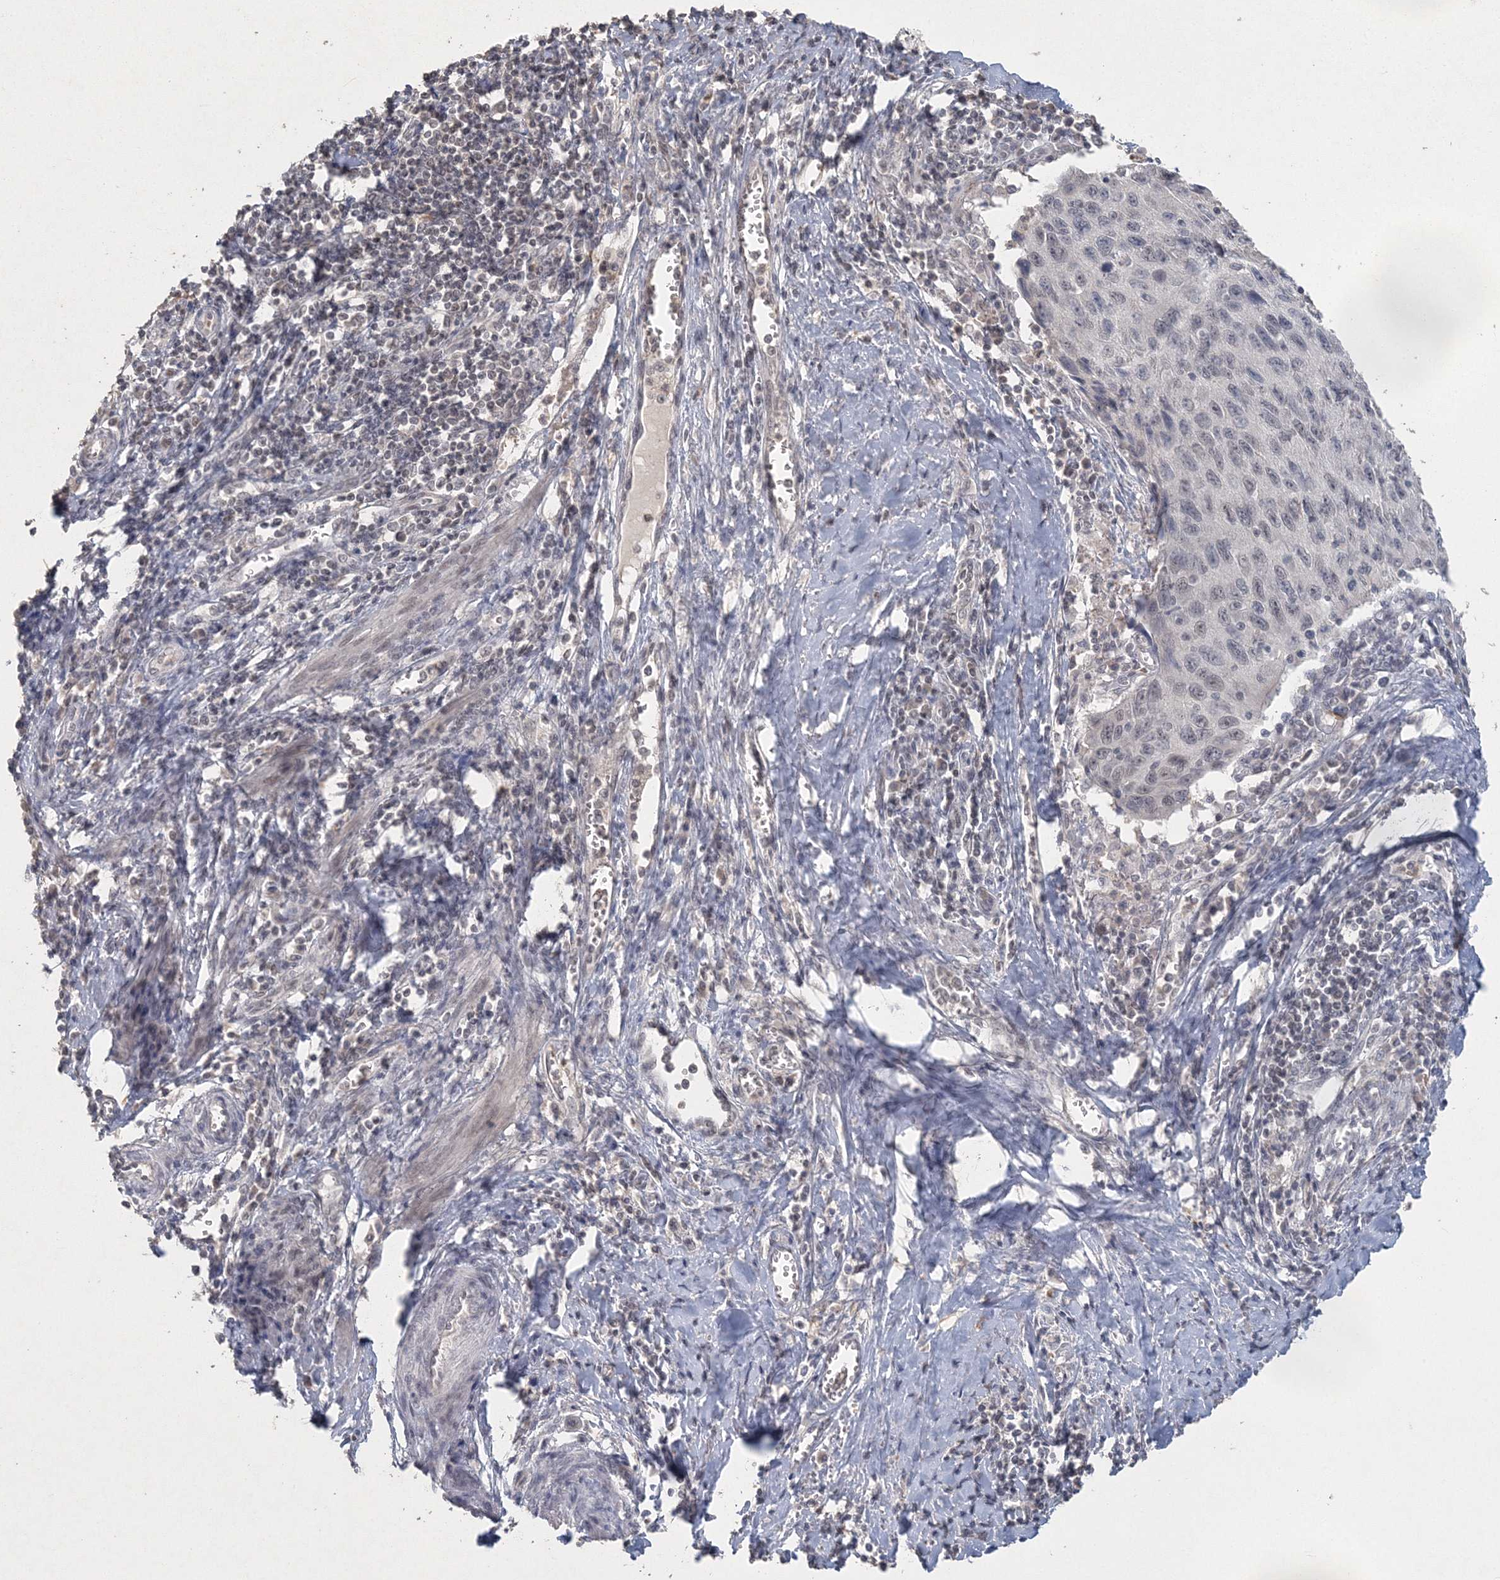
{"staining": {"intensity": "negative", "quantity": "none", "location": "none"}, "tissue": "cervical cancer", "cell_type": "Tumor cells", "image_type": "cancer", "snomed": [{"axis": "morphology", "description": "Squamous cell carcinoma, NOS"}, {"axis": "topography", "description": "Cervix"}], "caption": "Protein analysis of squamous cell carcinoma (cervical) reveals no significant expression in tumor cells.", "gene": "UIMC1", "patient": {"sex": "female", "age": 53}}